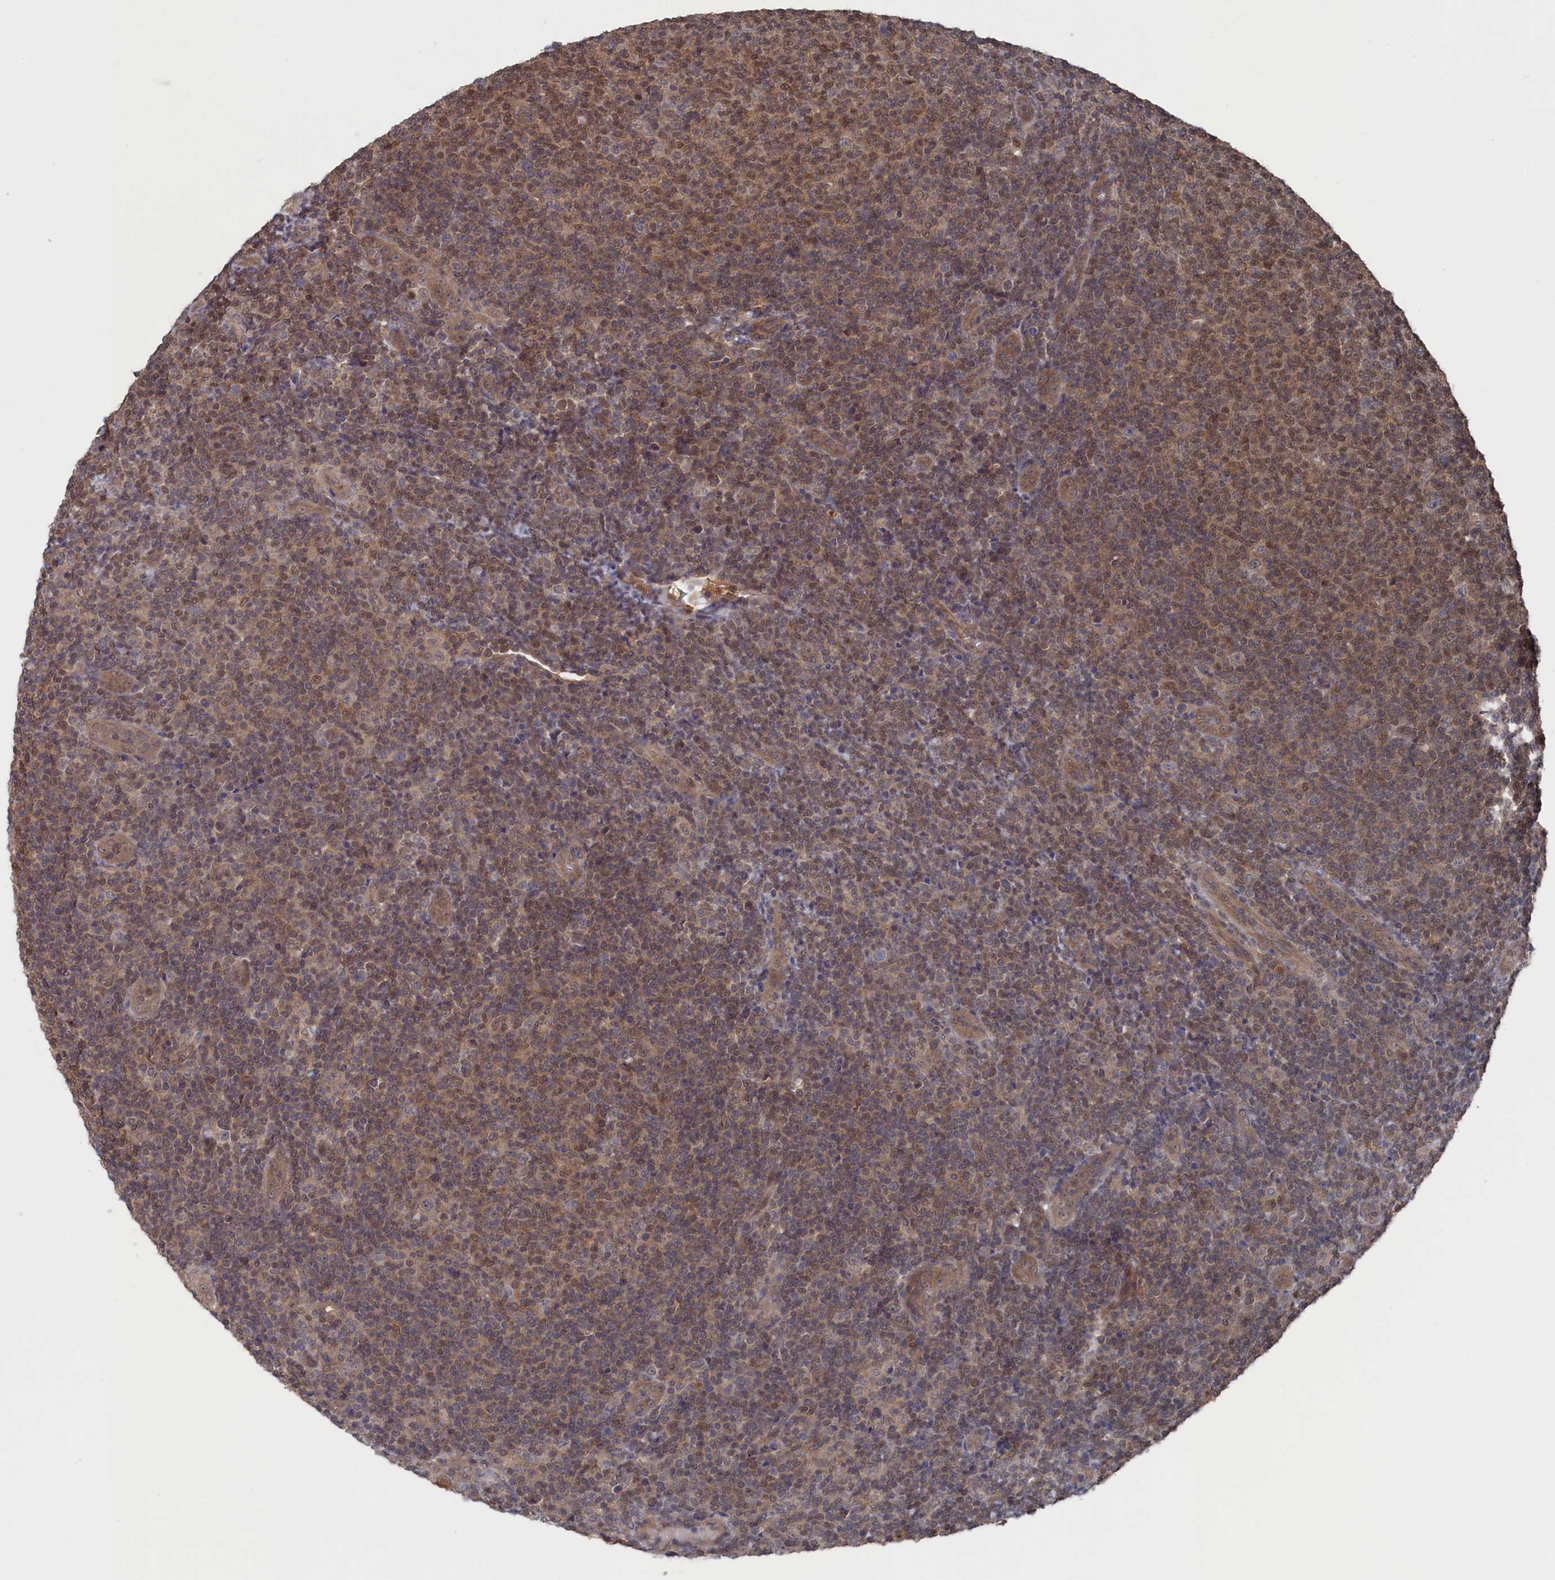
{"staining": {"intensity": "moderate", "quantity": ">75%", "location": "nuclear"}, "tissue": "lymphoma", "cell_type": "Tumor cells", "image_type": "cancer", "snomed": [{"axis": "morphology", "description": "Malignant lymphoma, non-Hodgkin's type, Low grade"}, {"axis": "topography", "description": "Lymph node"}], "caption": "Moderate nuclear expression for a protein is seen in about >75% of tumor cells of low-grade malignant lymphoma, non-Hodgkin's type using IHC.", "gene": "NUTF2", "patient": {"sex": "male", "age": 66}}